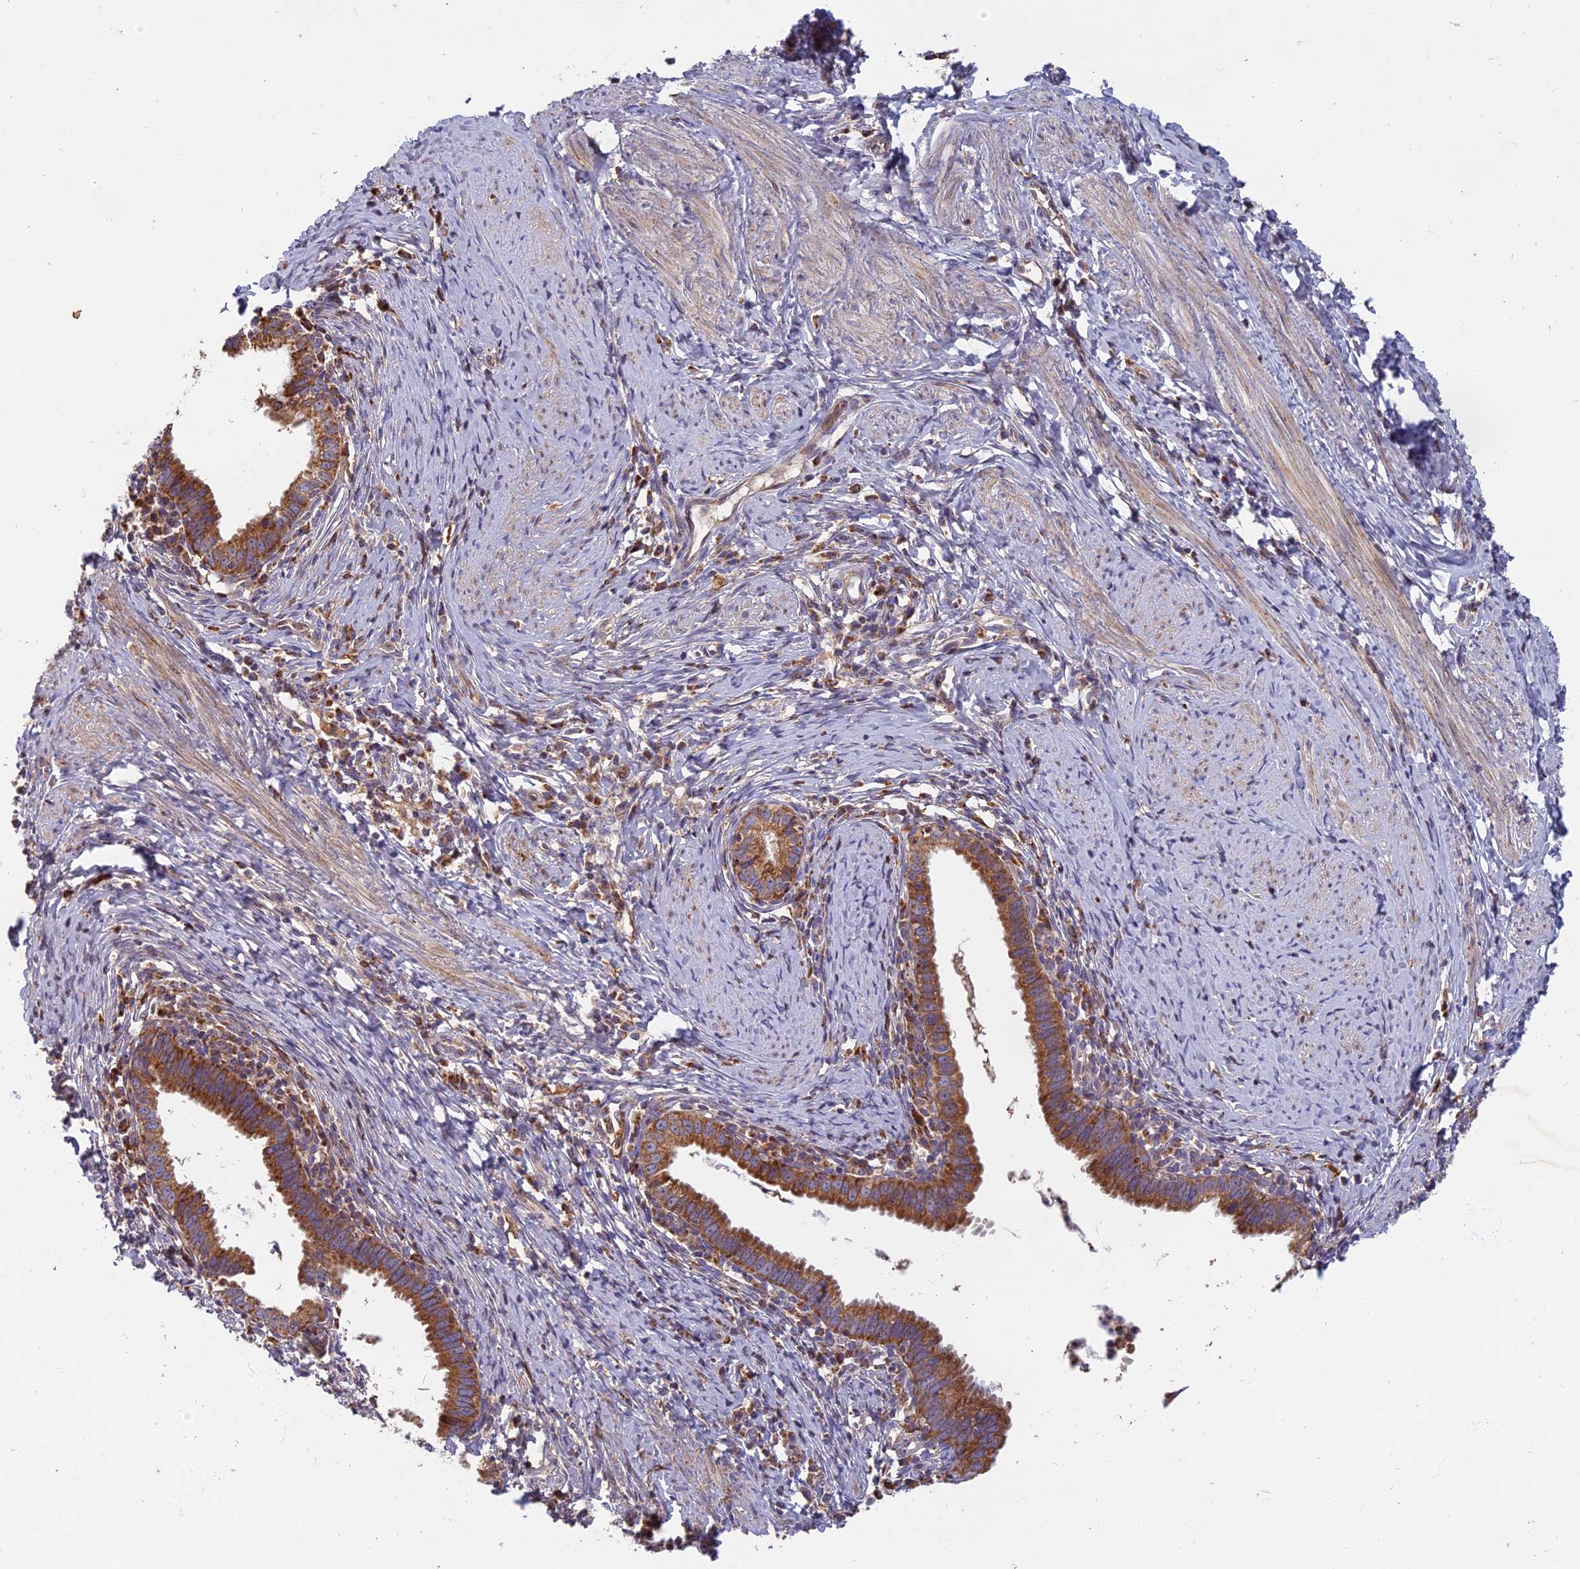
{"staining": {"intensity": "moderate", "quantity": ">75%", "location": "cytoplasmic/membranous"}, "tissue": "cervical cancer", "cell_type": "Tumor cells", "image_type": "cancer", "snomed": [{"axis": "morphology", "description": "Adenocarcinoma, NOS"}, {"axis": "topography", "description": "Cervix"}], "caption": "IHC (DAB (3,3'-diaminobenzidine)) staining of cervical adenocarcinoma demonstrates moderate cytoplasmic/membranous protein staining in approximately >75% of tumor cells.", "gene": "EDAR", "patient": {"sex": "female", "age": 36}}